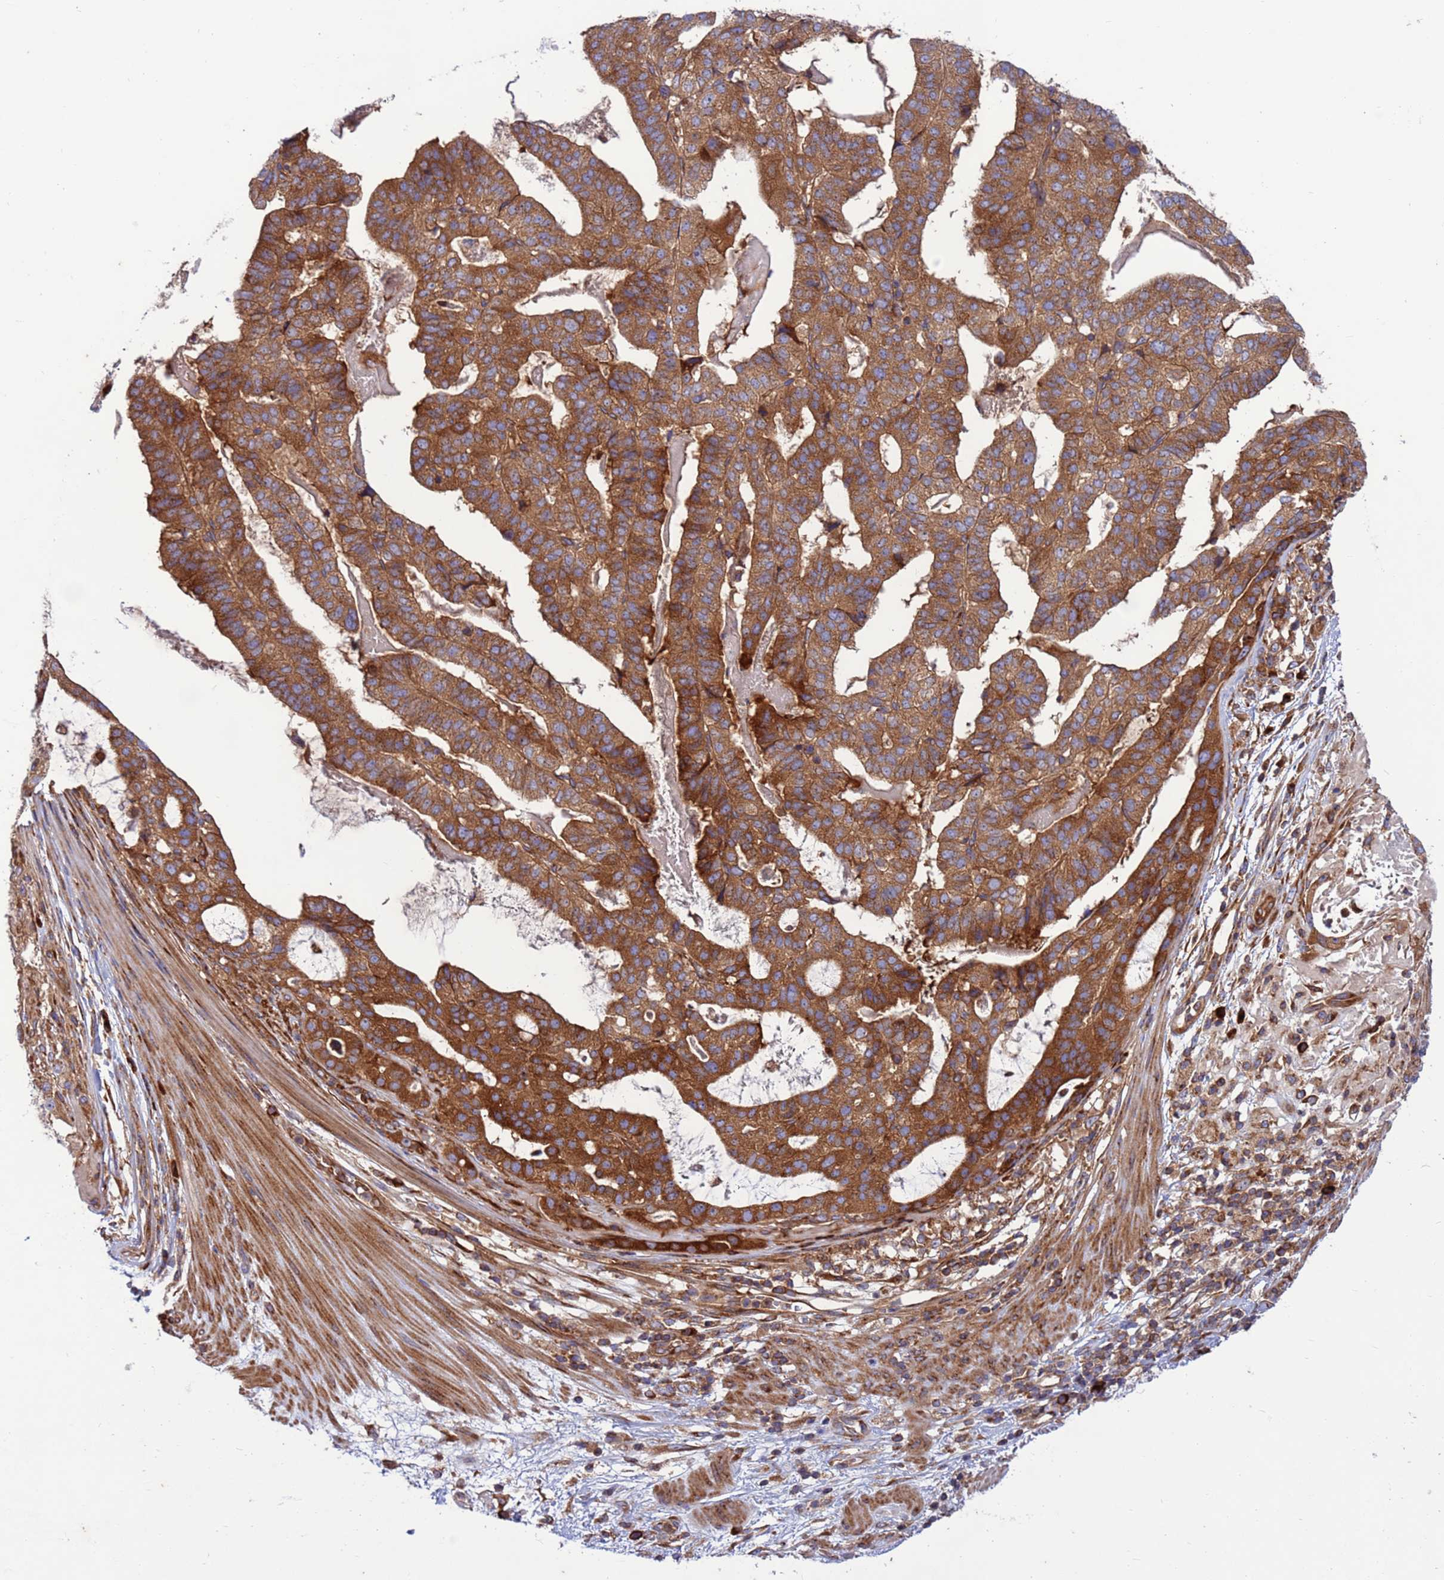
{"staining": {"intensity": "moderate", "quantity": ">75%", "location": "cytoplasmic/membranous"}, "tissue": "stomach cancer", "cell_type": "Tumor cells", "image_type": "cancer", "snomed": [{"axis": "morphology", "description": "Adenocarcinoma, NOS"}, {"axis": "topography", "description": "Stomach"}], "caption": "Protein expression analysis of human stomach cancer reveals moderate cytoplasmic/membranous positivity in approximately >75% of tumor cells.", "gene": "ZC3HAV1", "patient": {"sex": "male", "age": 48}}